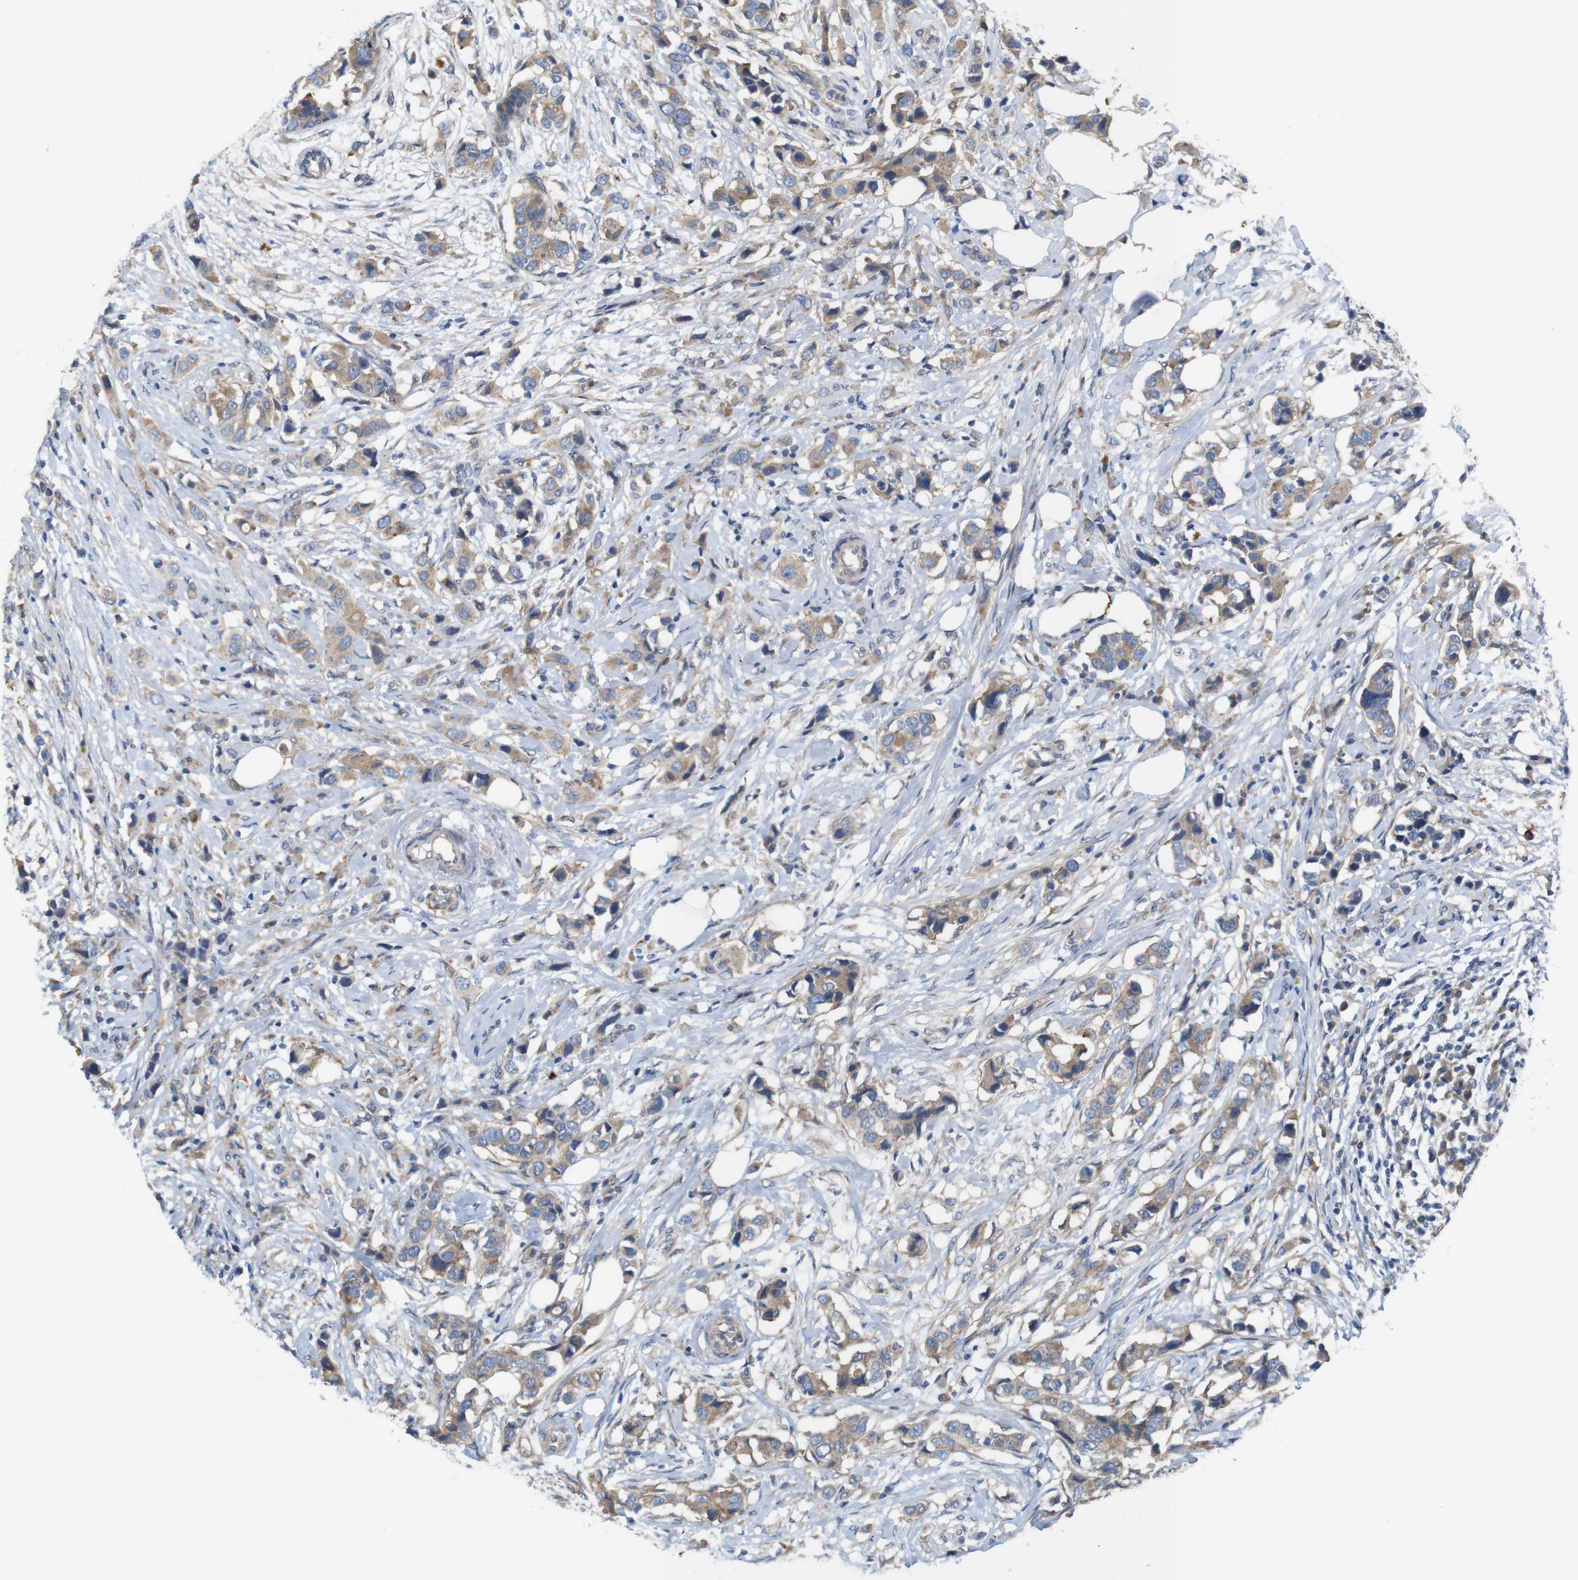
{"staining": {"intensity": "moderate", "quantity": ">75%", "location": "cytoplasmic/membranous"}, "tissue": "breast cancer", "cell_type": "Tumor cells", "image_type": "cancer", "snomed": [{"axis": "morphology", "description": "Normal tissue, NOS"}, {"axis": "morphology", "description": "Duct carcinoma"}, {"axis": "topography", "description": "Breast"}], "caption": "A medium amount of moderate cytoplasmic/membranous positivity is seen in approximately >75% of tumor cells in breast cancer tissue.", "gene": "SIGLEC8", "patient": {"sex": "female", "age": 50}}